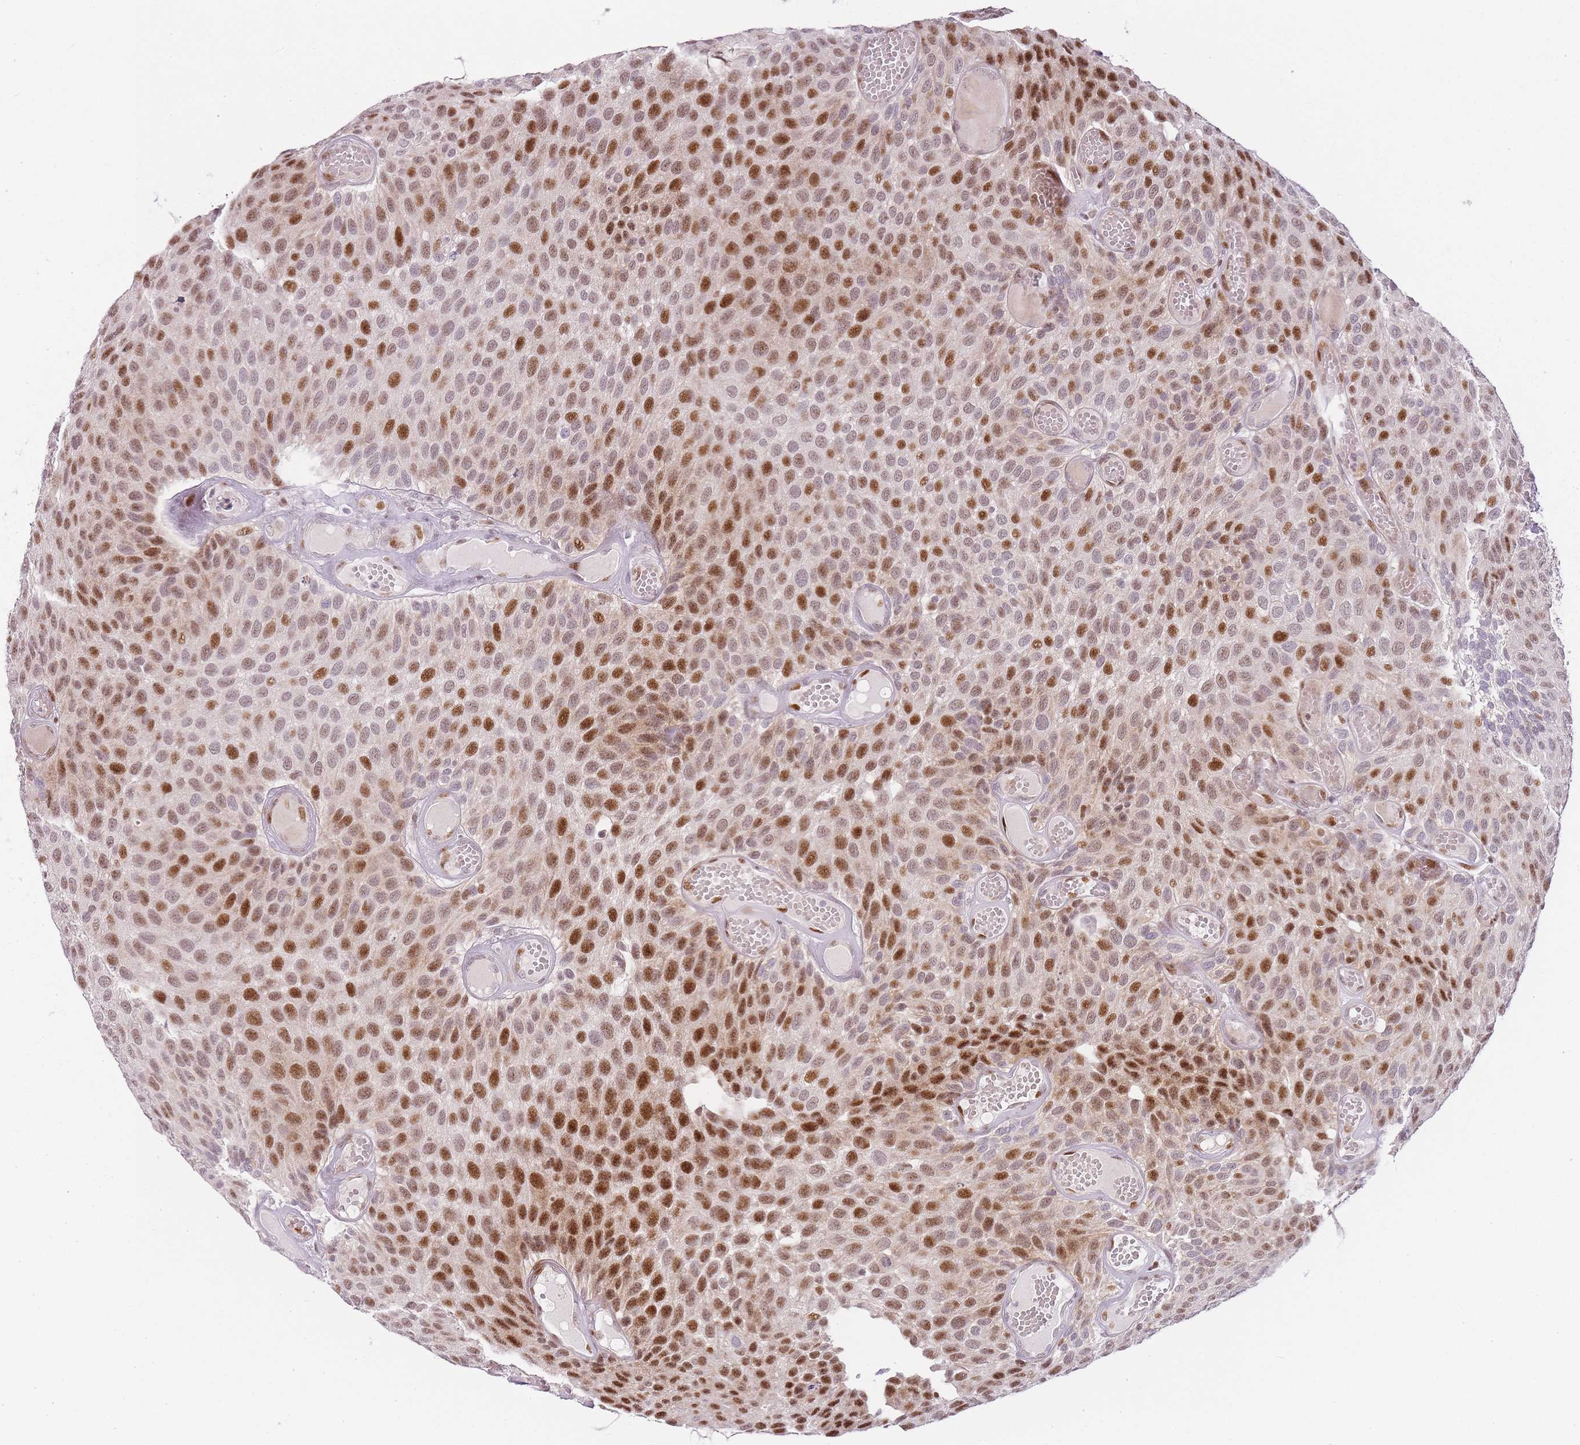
{"staining": {"intensity": "strong", "quantity": "25%-75%", "location": "nuclear"}, "tissue": "urothelial cancer", "cell_type": "Tumor cells", "image_type": "cancer", "snomed": [{"axis": "morphology", "description": "Urothelial carcinoma, Low grade"}, {"axis": "topography", "description": "Urinary bladder"}], "caption": "Urothelial cancer was stained to show a protein in brown. There is high levels of strong nuclear staining in about 25%-75% of tumor cells.", "gene": "OGG1", "patient": {"sex": "male", "age": 89}}